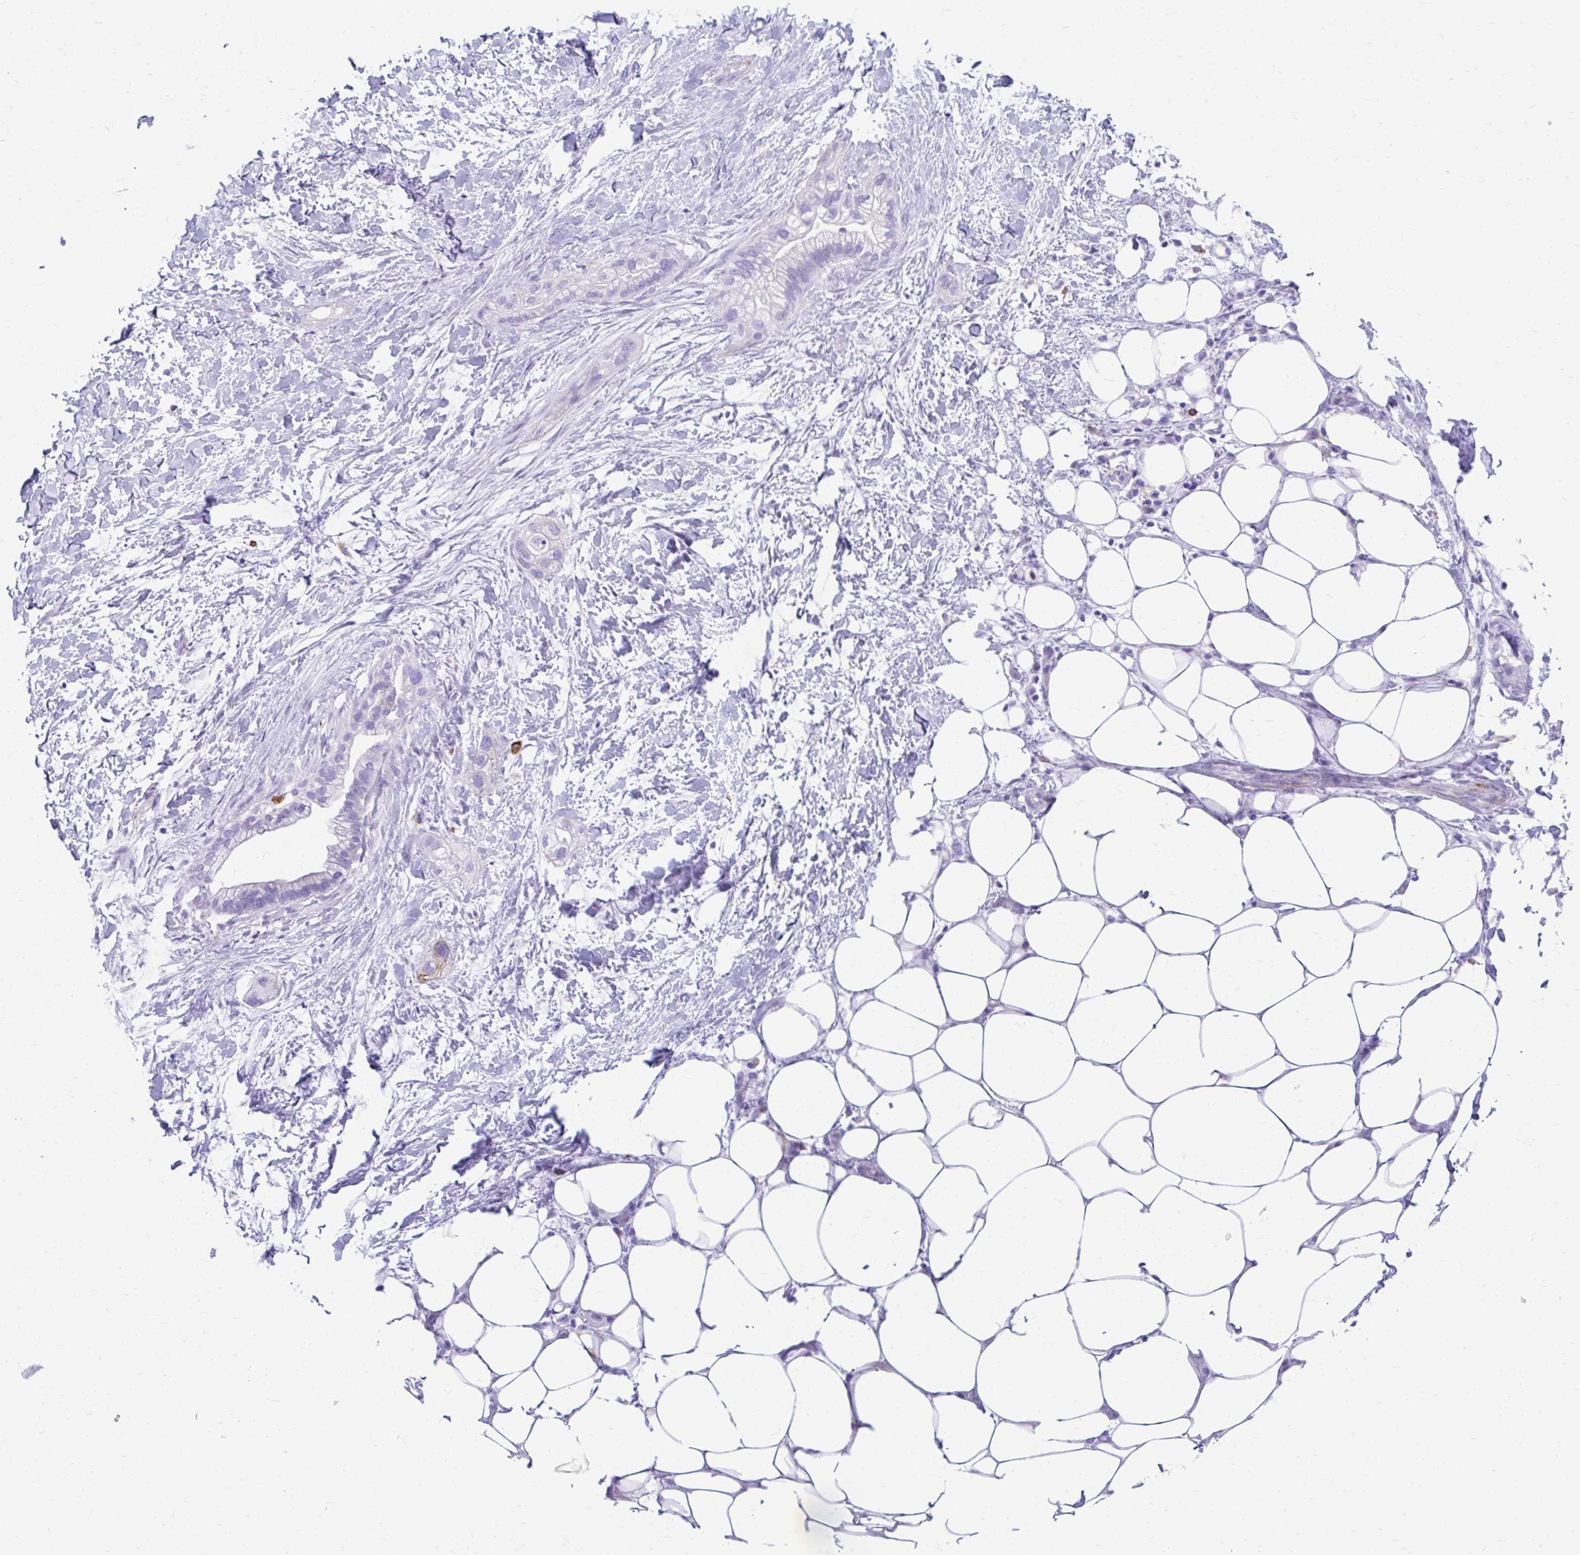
{"staining": {"intensity": "negative", "quantity": "none", "location": "none"}, "tissue": "pancreatic cancer", "cell_type": "Tumor cells", "image_type": "cancer", "snomed": [{"axis": "morphology", "description": "Adenocarcinoma, NOS"}, {"axis": "topography", "description": "Pancreas"}], "caption": "There is no significant staining in tumor cells of pancreatic cancer (adenocarcinoma).", "gene": "ZNF699", "patient": {"sex": "male", "age": 44}}